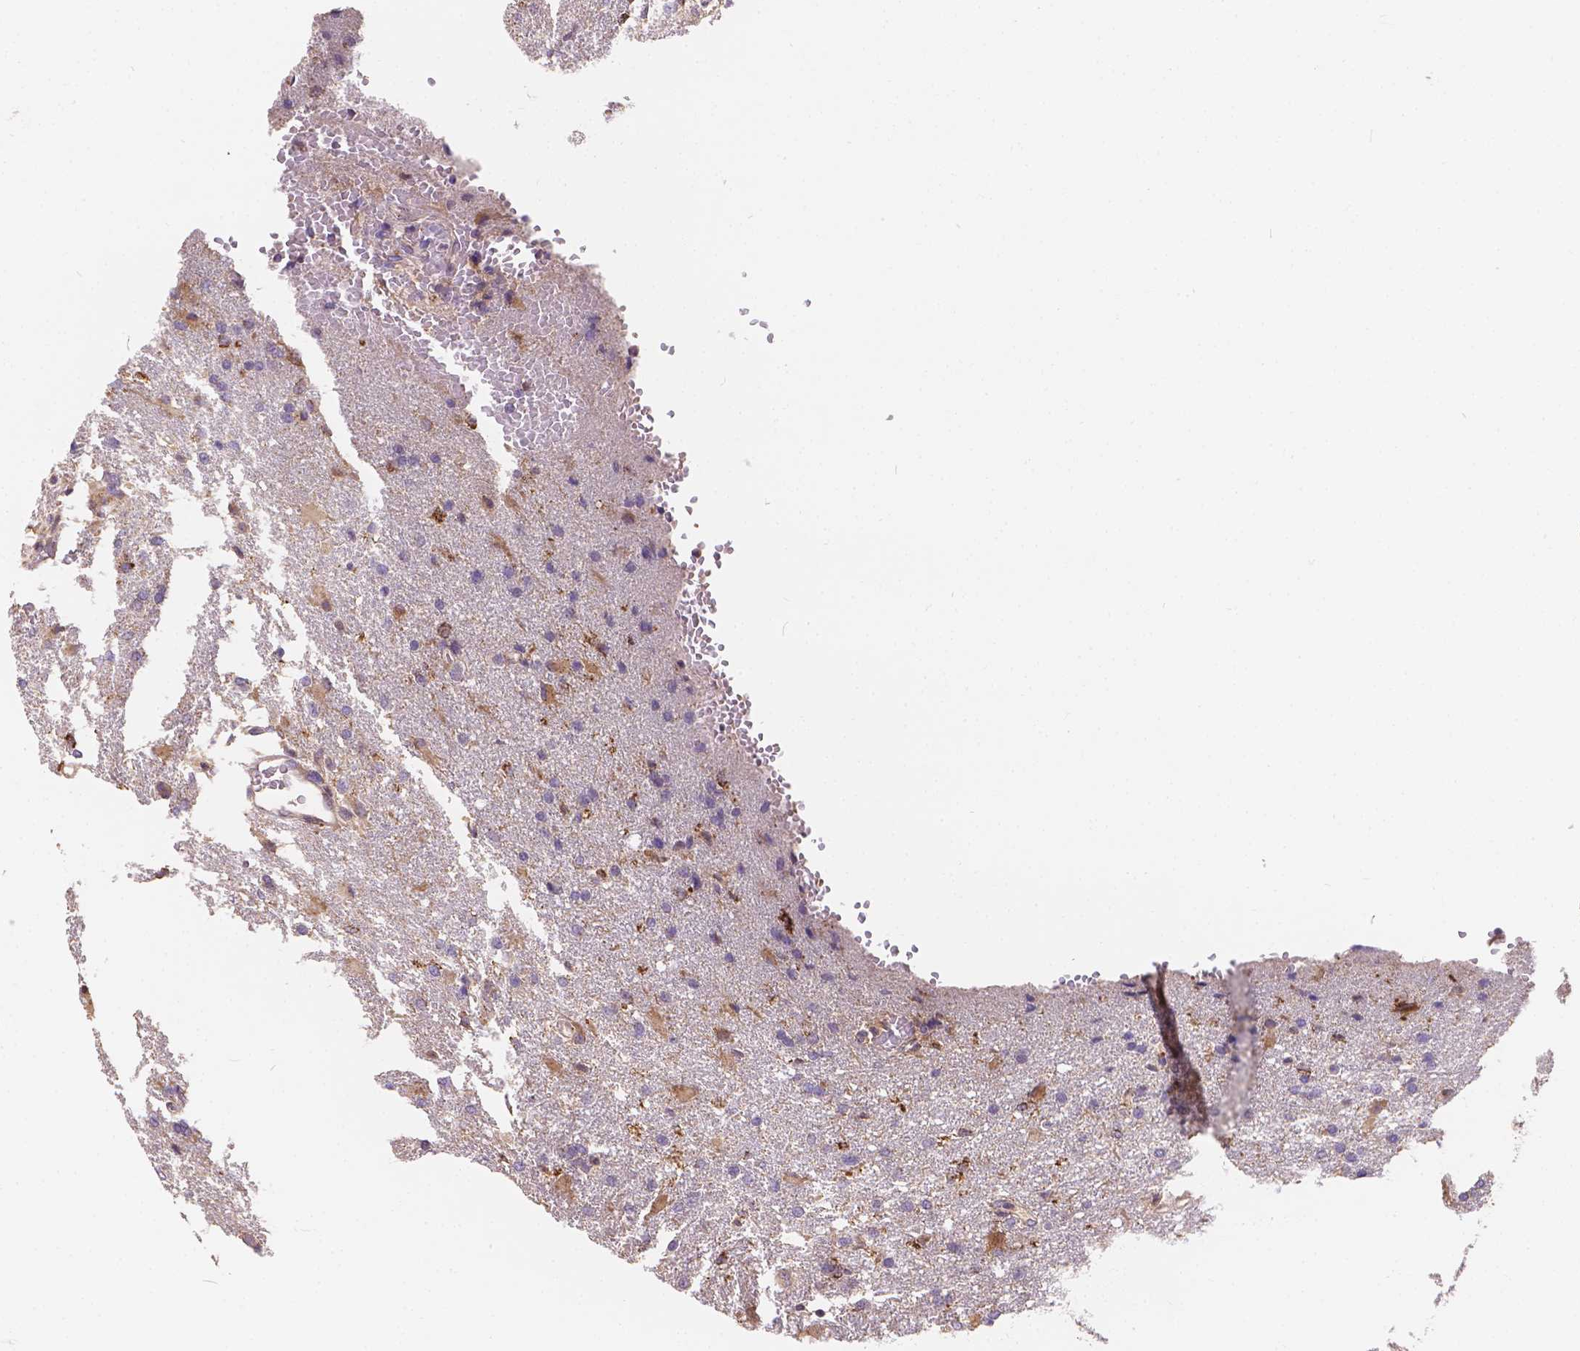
{"staining": {"intensity": "negative", "quantity": "none", "location": "none"}, "tissue": "glioma", "cell_type": "Tumor cells", "image_type": "cancer", "snomed": [{"axis": "morphology", "description": "Glioma, malignant, High grade"}, {"axis": "topography", "description": "Brain"}], "caption": "Tumor cells show no significant staining in malignant high-grade glioma. Nuclei are stained in blue.", "gene": "CDK10", "patient": {"sex": "male", "age": 68}}